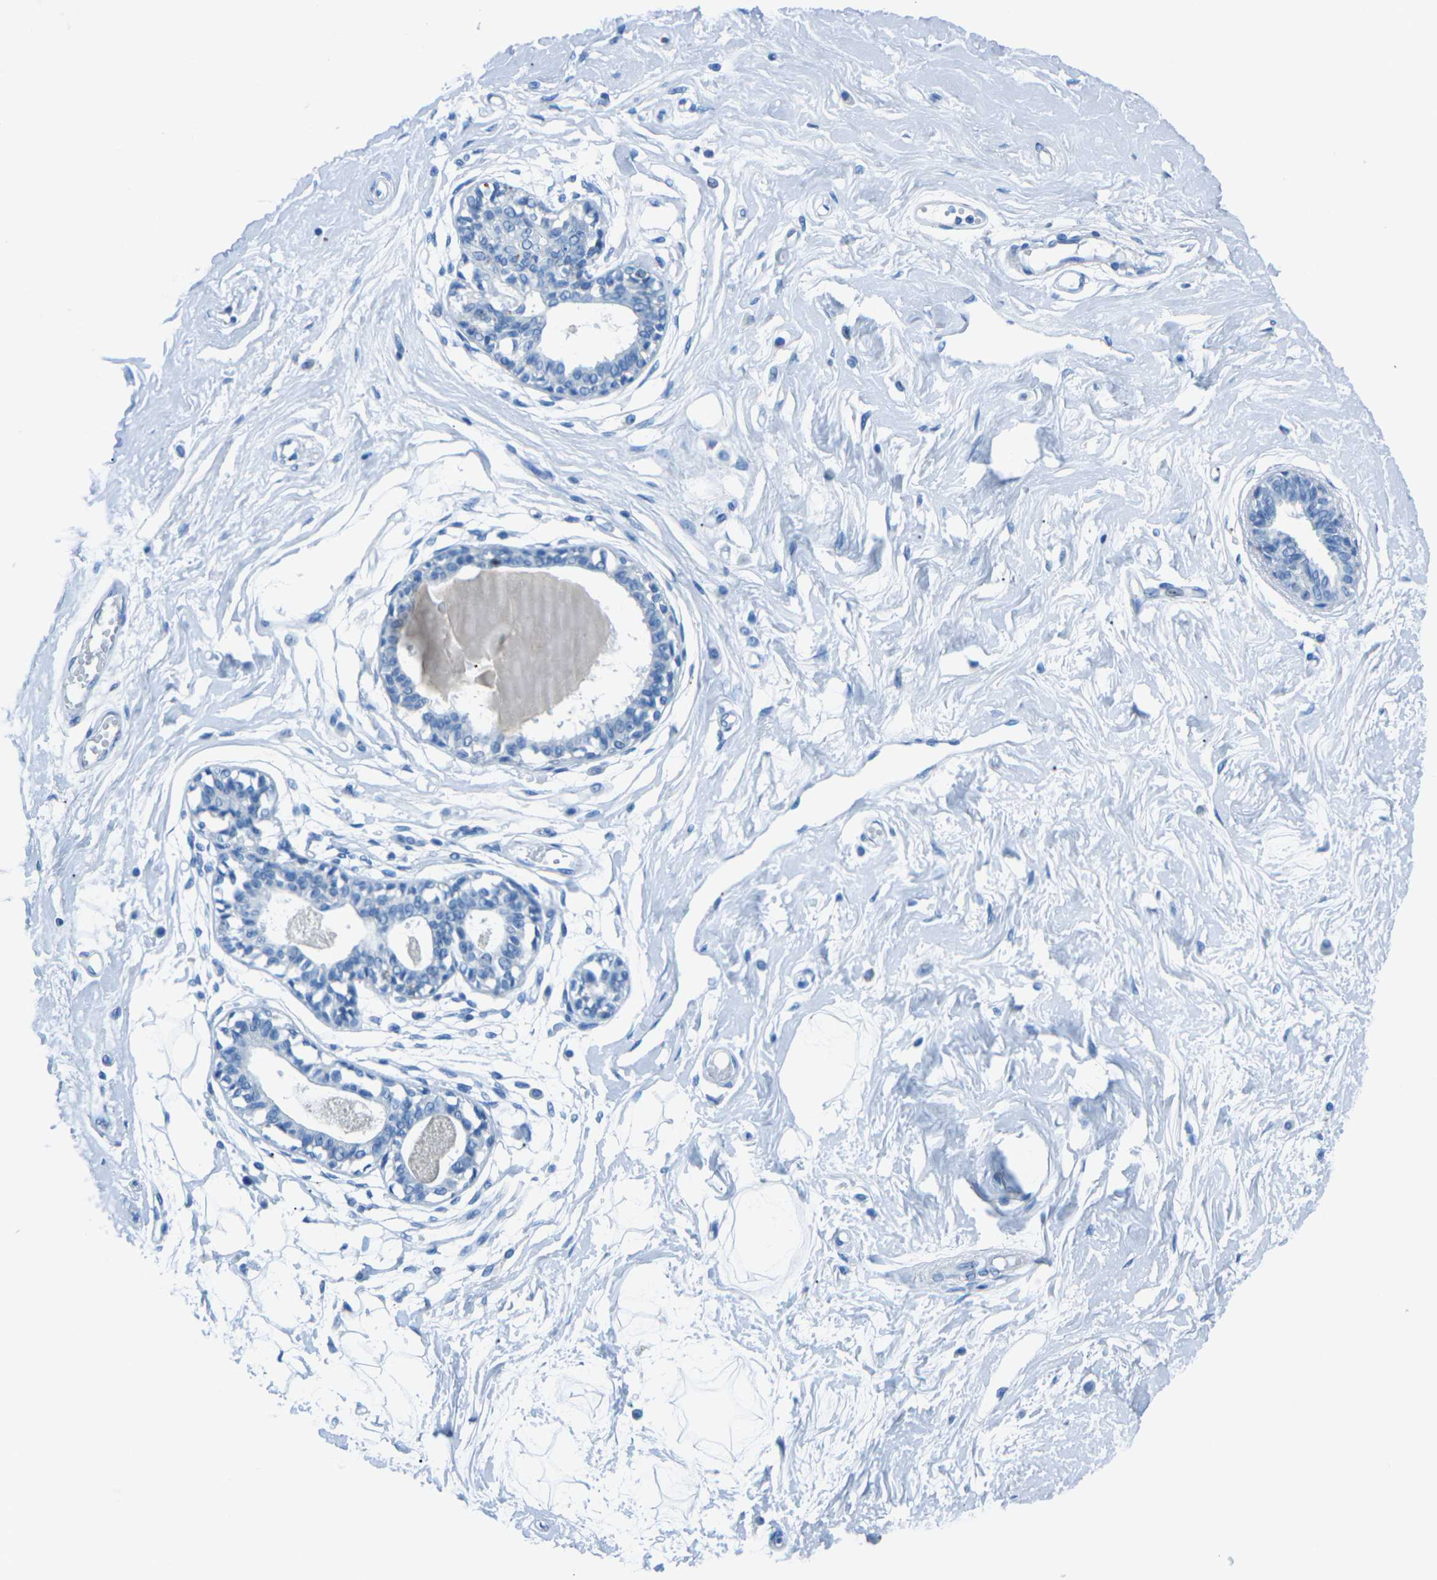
{"staining": {"intensity": "negative", "quantity": "none", "location": "none"}, "tissue": "breast", "cell_type": "Adipocytes", "image_type": "normal", "snomed": [{"axis": "morphology", "description": "Normal tissue, NOS"}, {"axis": "topography", "description": "Breast"}], "caption": "Adipocytes show no significant protein staining in normal breast.", "gene": "MYH8", "patient": {"sex": "female", "age": 45}}